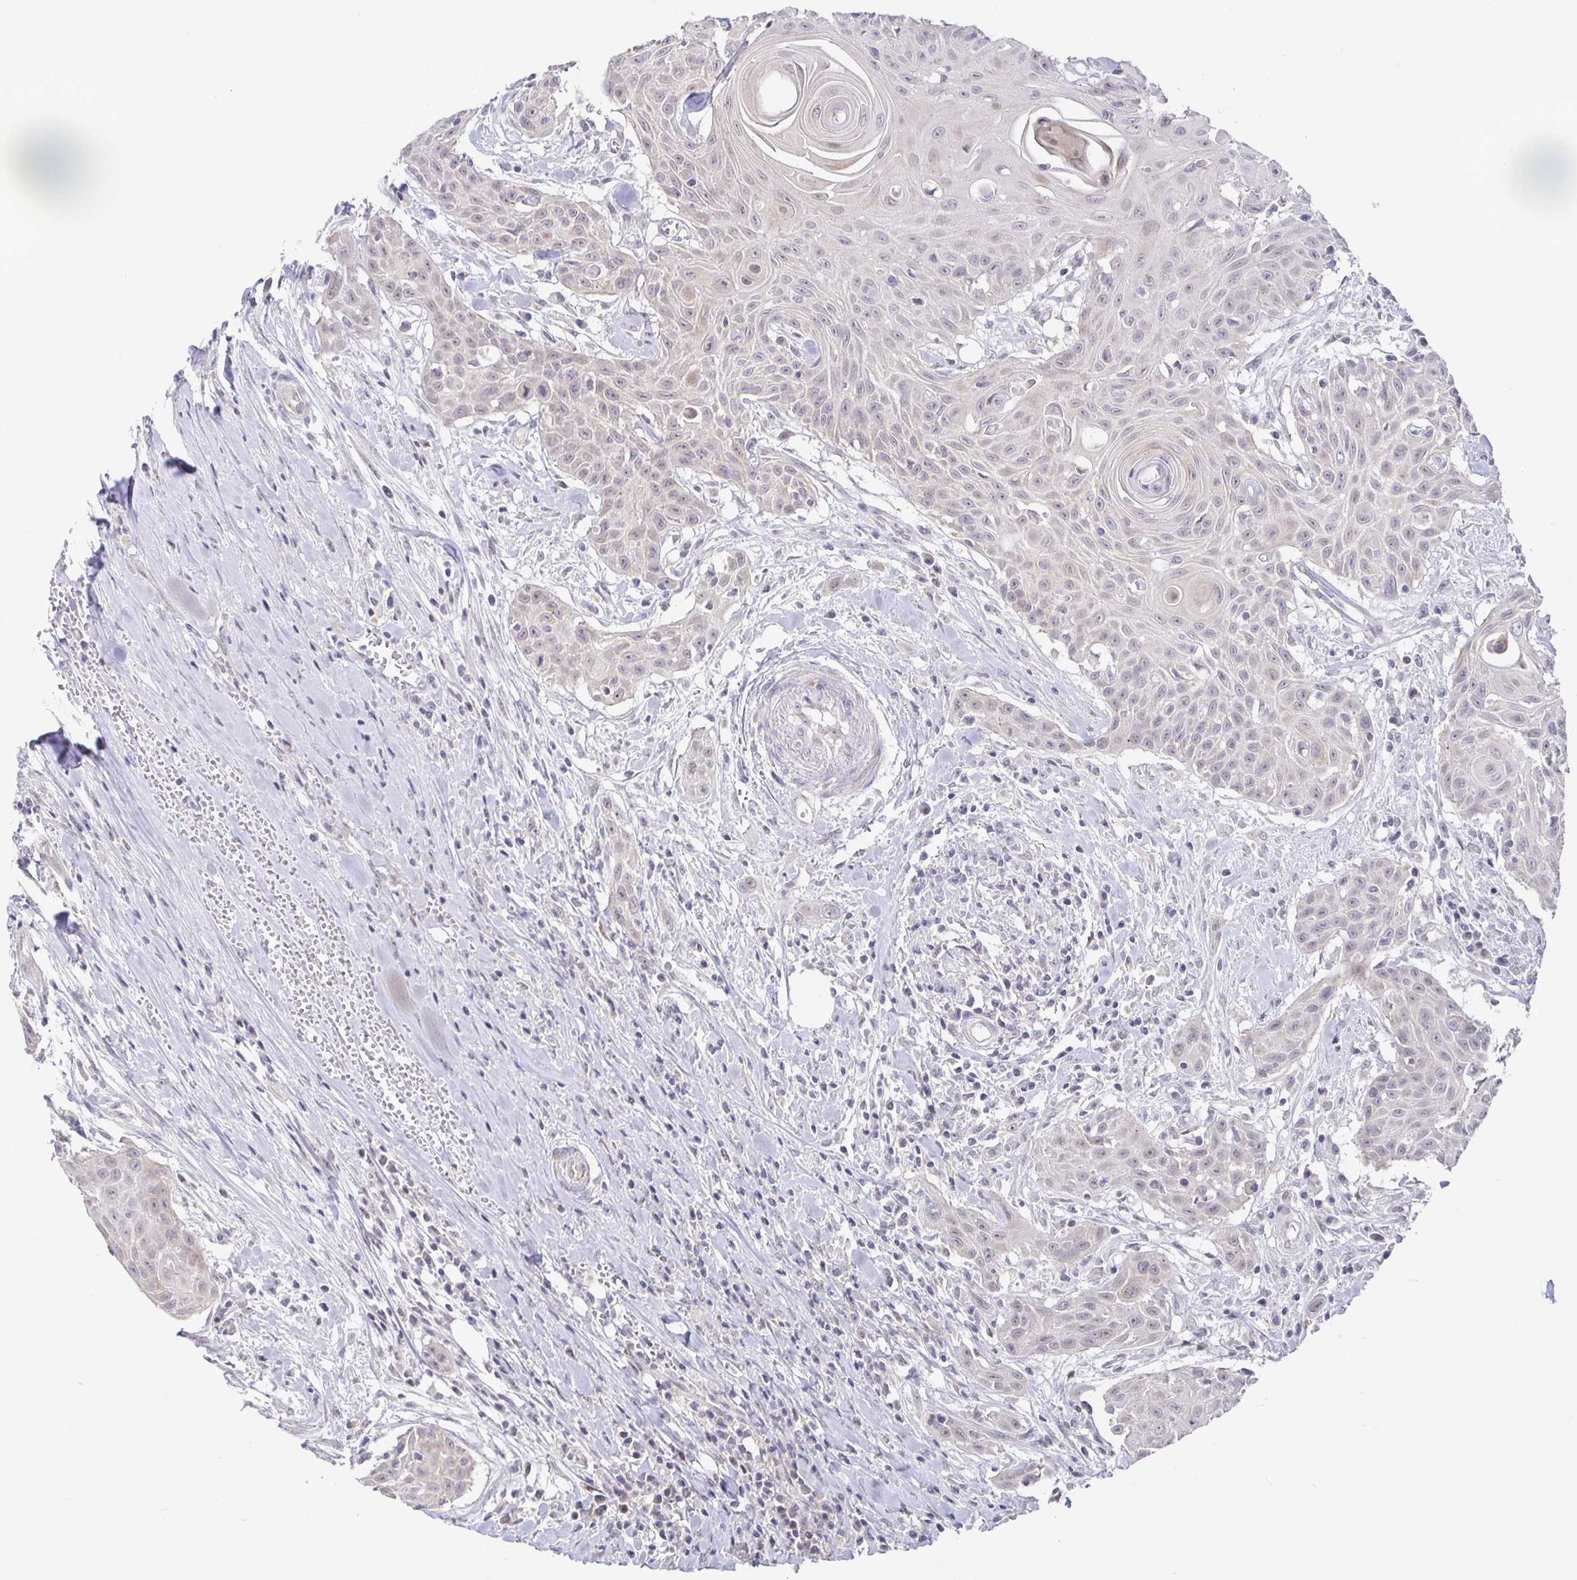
{"staining": {"intensity": "weak", "quantity": "<25%", "location": "cytoplasmic/membranous"}, "tissue": "head and neck cancer", "cell_type": "Tumor cells", "image_type": "cancer", "snomed": [{"axis": "morphology", "description": "Squamous cell carcinoma, NOS"}, {"axis": "topography", "description": "Lymph node"}, {"axis": "topography", "description": "Salivary gland"}, {"axis": "topography", "description": "Head-Neck"}], "caption": "Protein analysis of head and neck squamous cell carcinoma displays no significant positivity in tumor cells.", "gene": "CIT", "patient": {"sex": "female", "age": 74}}